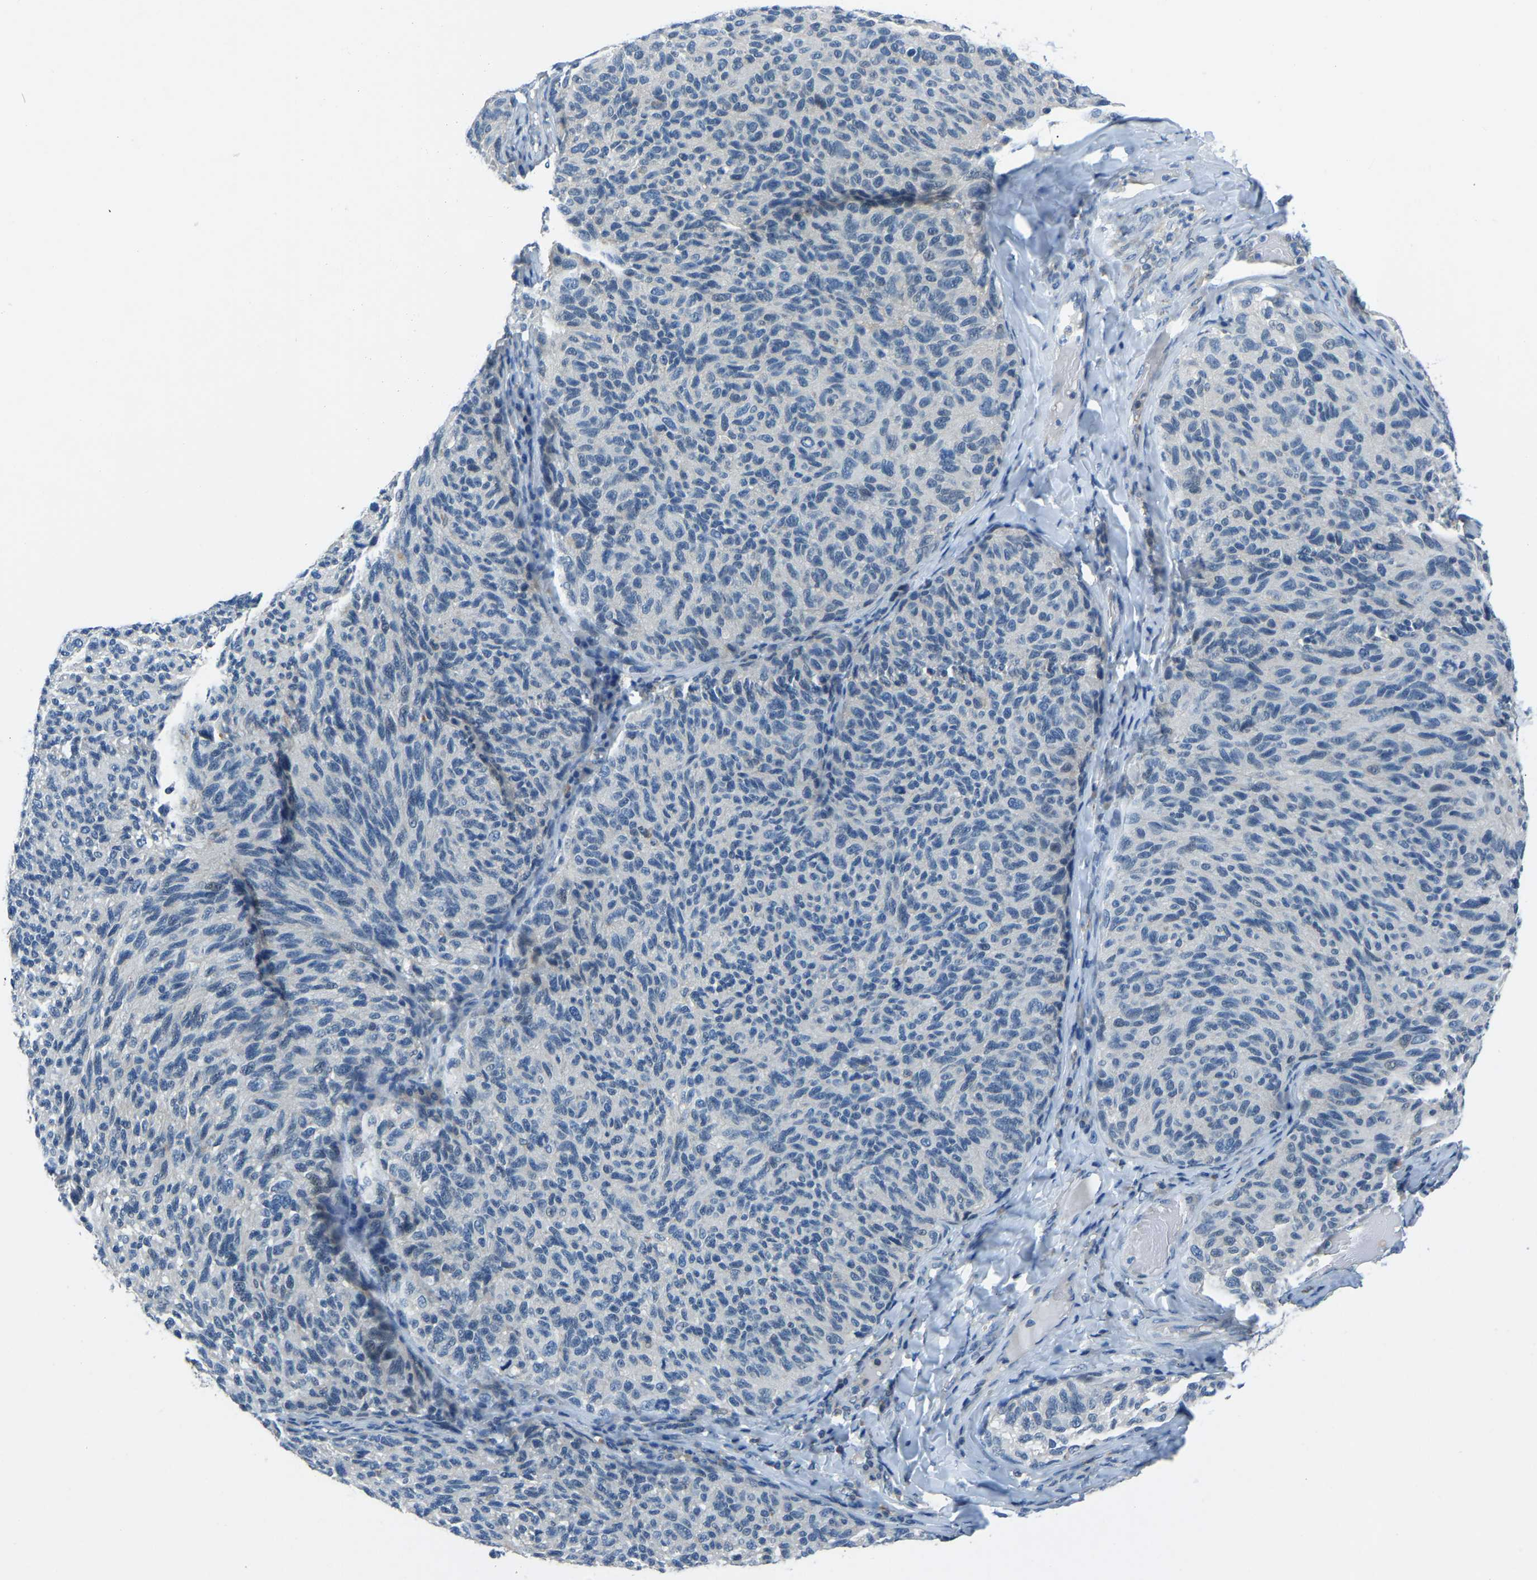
{"staining": {"intensity": "negative", "quantity": "none", "location": "none"}, "tissue": "melanoma", "cell_type": "Tumor cells", "image_type": "cancer", "snomed": [{"axis": "morphology", "description": "Malignant melanoma, NOS"}, {"axis": "topography", "description": "Skin"}], "caption": "Melanoma stained for a protein using IHC demonstrates no staining tumor cells.", "gene": "XIRP1", "patient": {"sex": "female", "age": 73}}